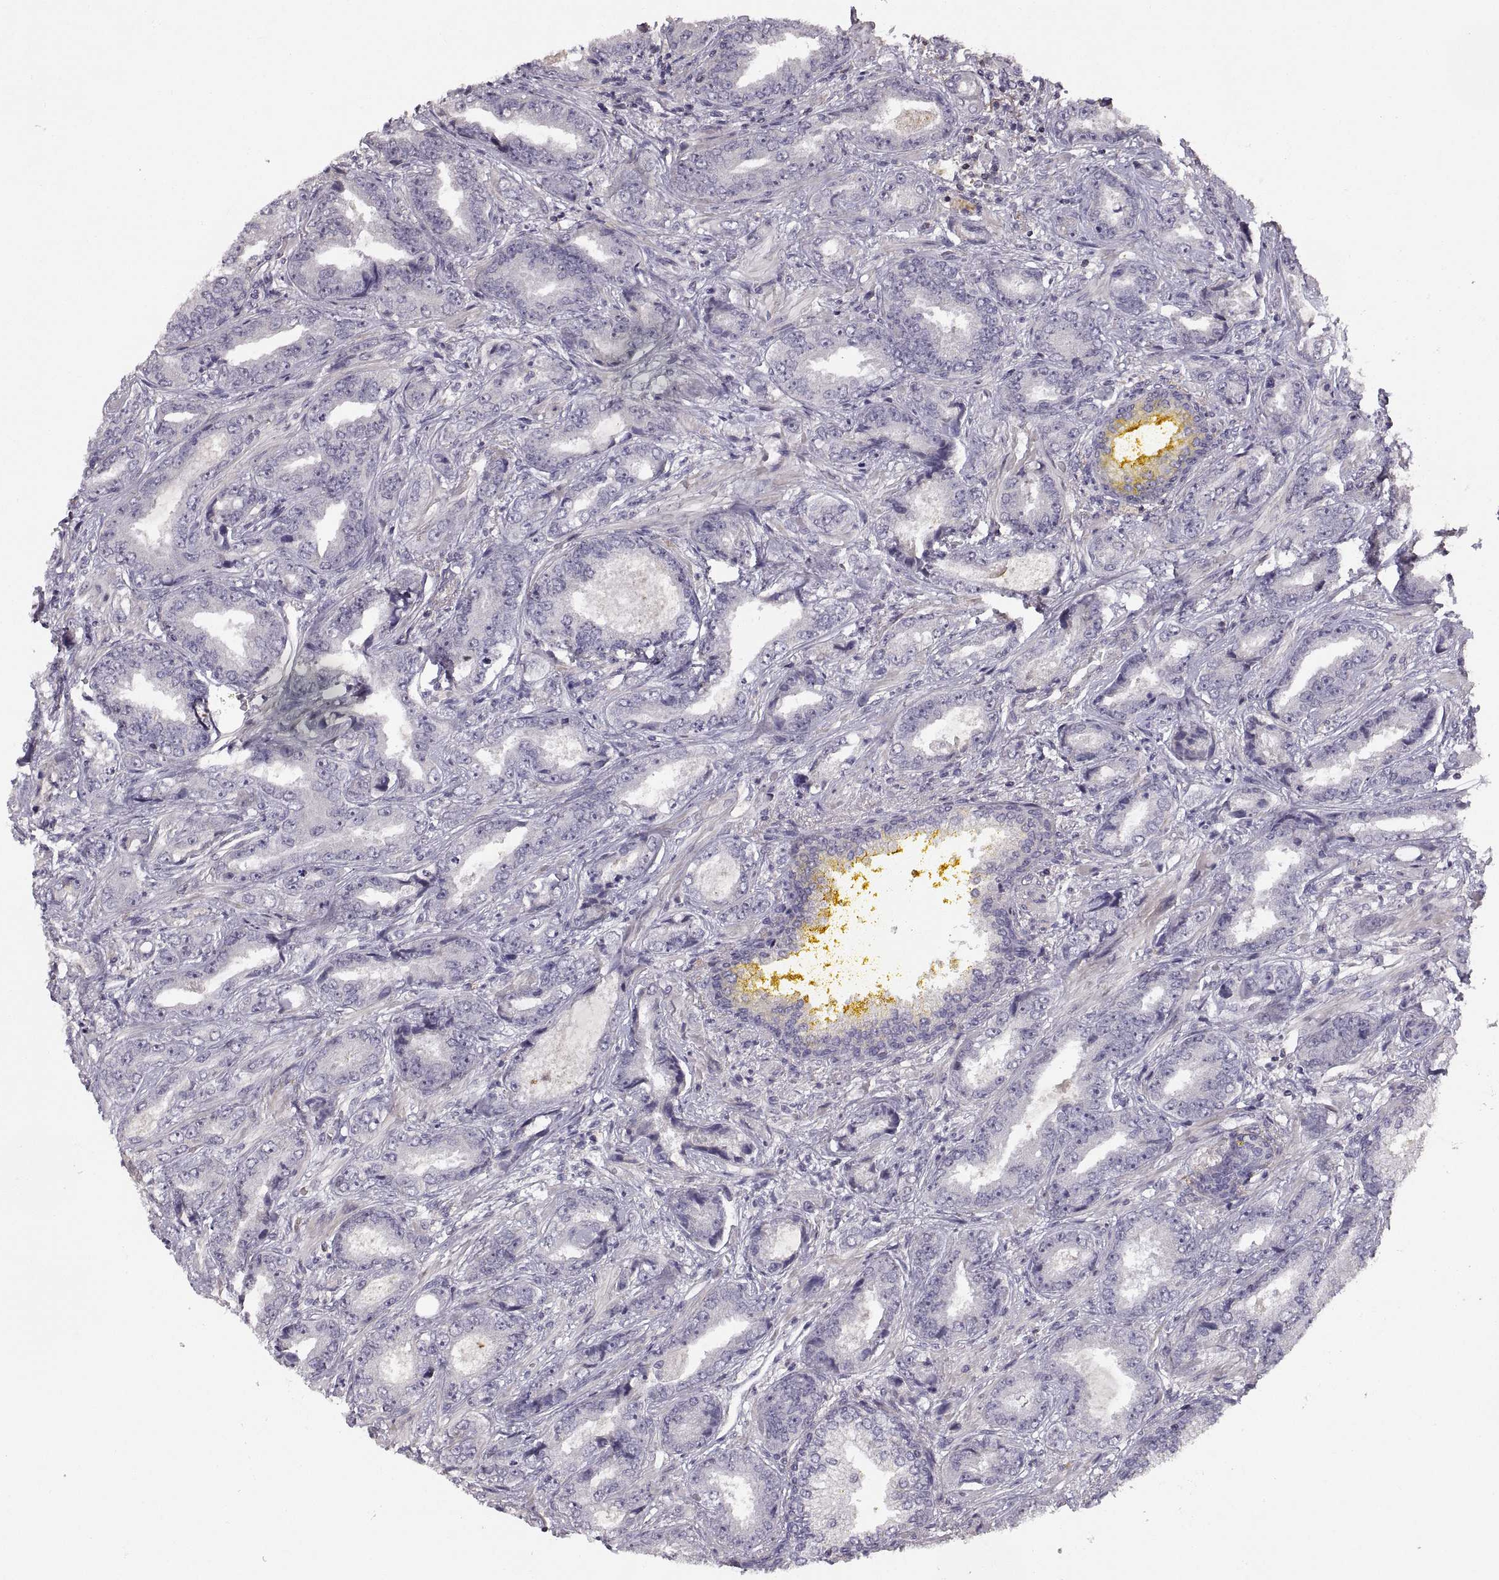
{"staining": {"intensity": "negative", "quantity": "none", "location": "none"}, "tissue": "prostate cancer", "cell_type": "Tumor cells", "image_type": "cancer", "snomed": [{"axis": "morphology", "description": "Adenocarcinoma, Low grade"}, {"axis": "topography", "description": "Prostate"}], "caption": "Adenocarcinoma (low-grade) (prostate) stained for a protein using IHC reveals no positivity tumor cells.", "gene": "ADAM11", "patient": {"sex": "male", "age": 68}}